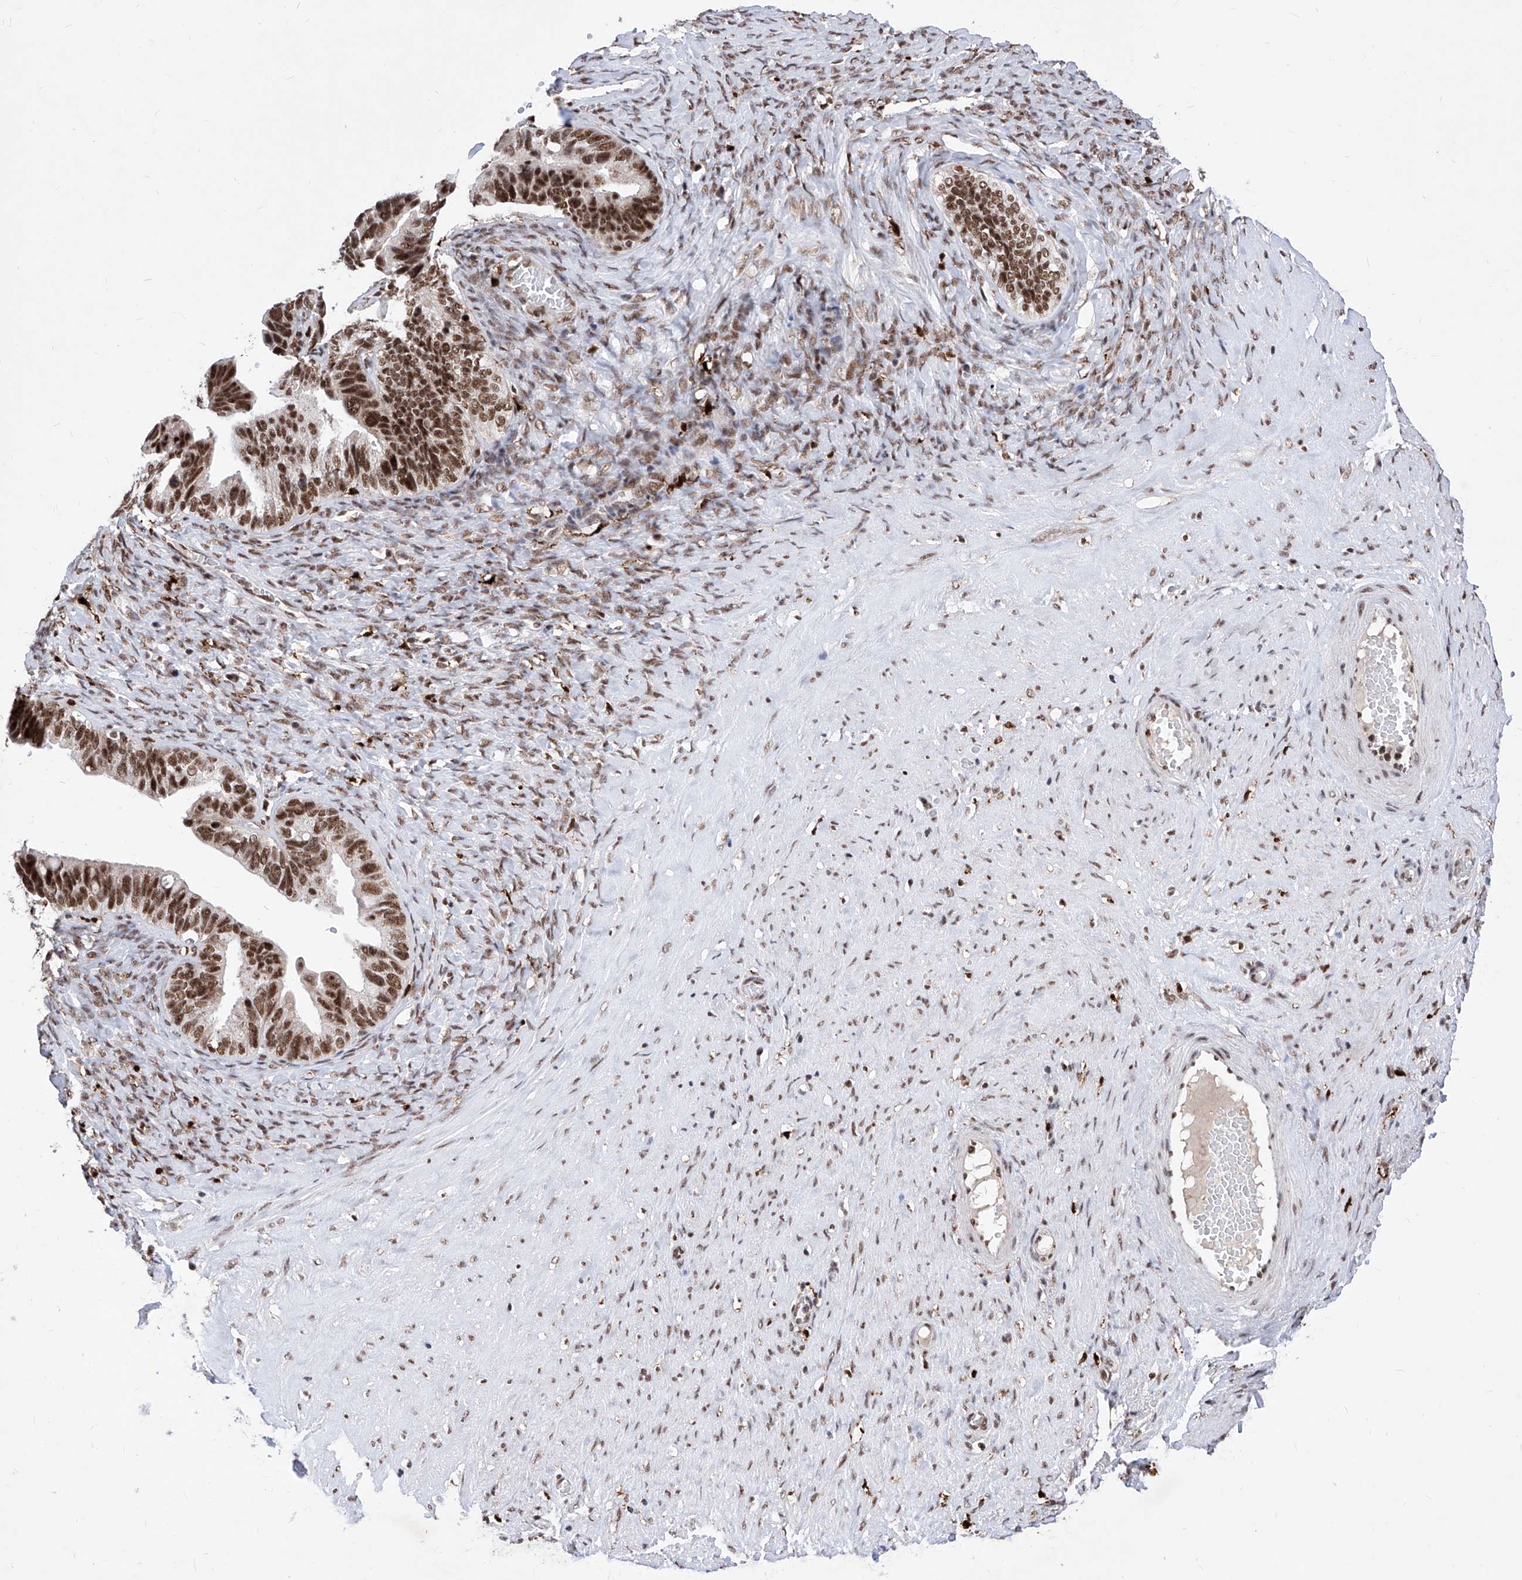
{"staining": {"intensity": "strong", "quantity": ">75%", "location": "nuclear"}, "tissue": "ovarian cancer", "cell_type": "Tumor cells", "image_type": "cancer", "snomed": [{"axis": "morphology", "description": "Cystadenocarcinoma, serous, NOS"}, {"axis": "topography", "description": "Ovary"}], "caption": "Immunohistochemistry (IHC) photomicrograph of human ovarian serous cystadenocarcinoma stained for a protein (brown), which shows high levels of strong nuclear staining in approximately >75% of tumor cells.", "gene": "PHF5A", "patient": {"sex": "female", "age": 56}}